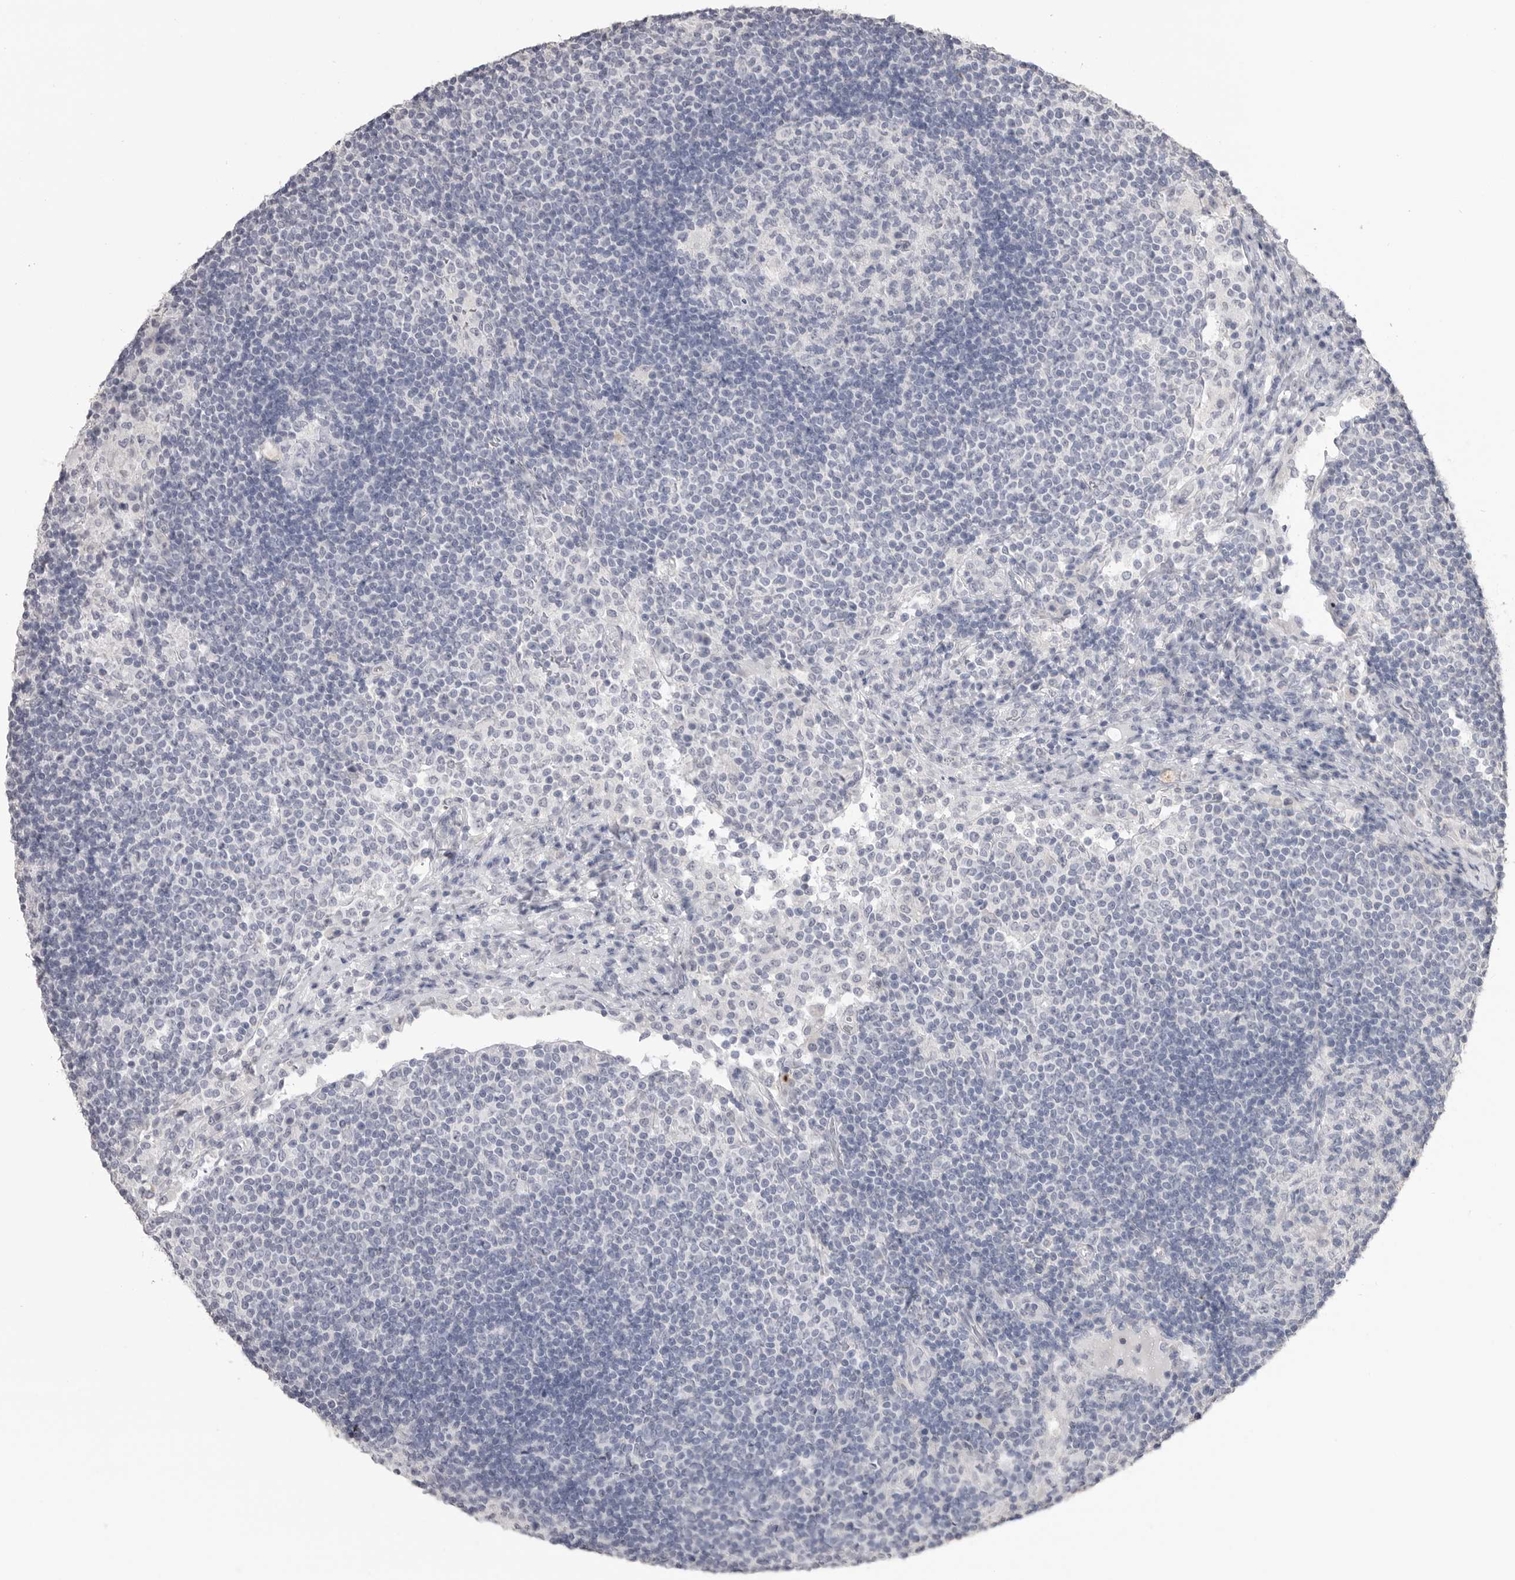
{"staining": {"intensity": "negative", "quantity": "none", "location": "none"}, "tissue": "lymph node", "cell_type": "Germinal center cells", "image_type": "normal", "snomed": [{"axis": "morphology", "description": "Normal tissue, NOS"}, {"axis": "topography", "description": "Lymph node"}], "caption": "Protein analysis of normal lymph node shows no significant positivity in germinal center cells. (Stains: DAB immunohistochemistry with hematoxylin counter stain, Microscopy: brightfield microscopy at high magnification).", "gene": "ICAM5", "patient": {"sex": "female", "age": 53}}